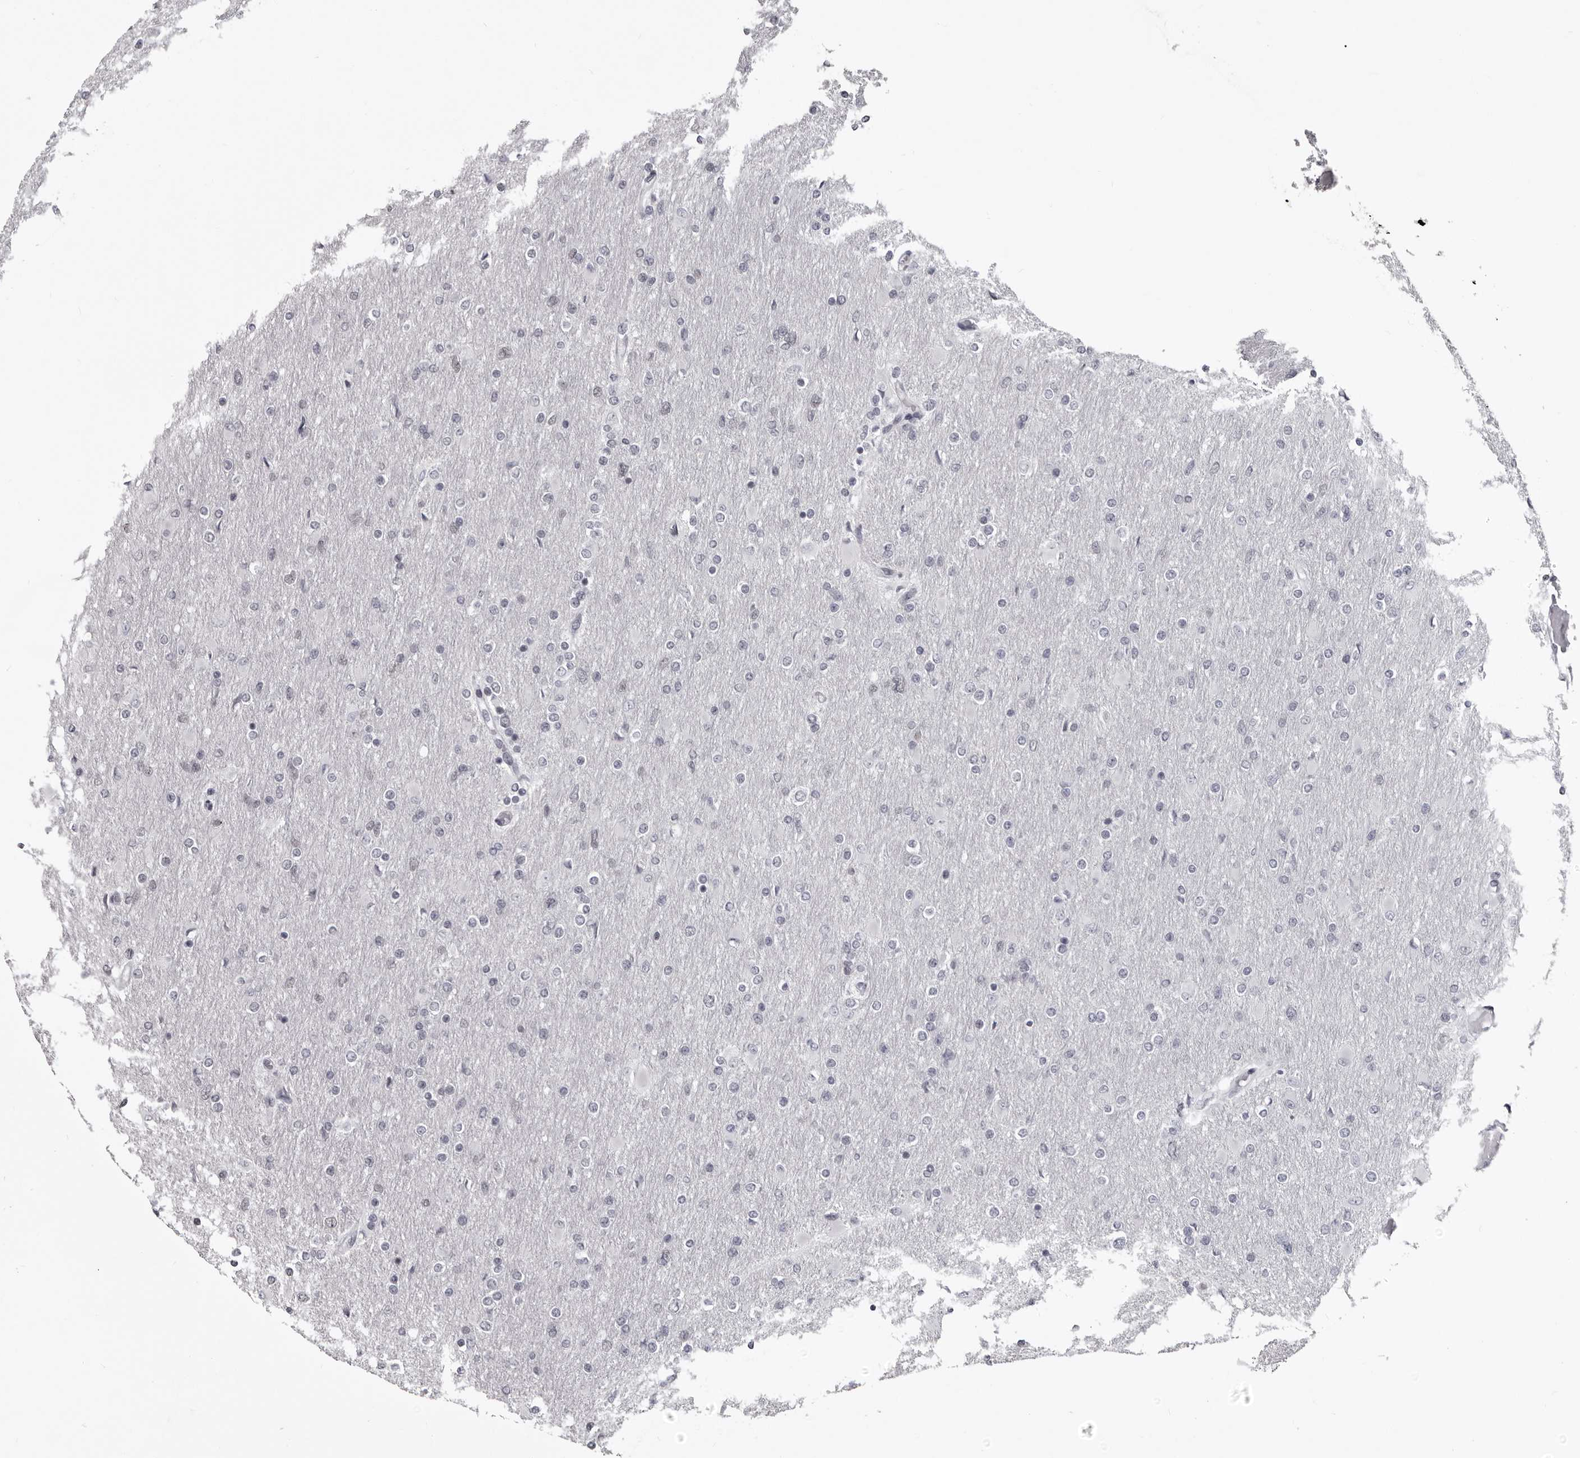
{"staining": {"intensity": "negative", "quantity": "none", "location": "none"}, "tissue": "glioma", "cell_type": "Tumor cells", "image_type": "cancer", "snomed": [{"axis": "morphology", "description": "Glioma, malignant, High grade"}, {"axis": "topography", "description": "Cerebral cortex"}], "caption": "Immunohistochemical staining of high-grade glioma (malignant) demonstrates no significant expression in tumor cells.", "gene": "NUMA1", "patient": {"sex": "female", "age": 36}}